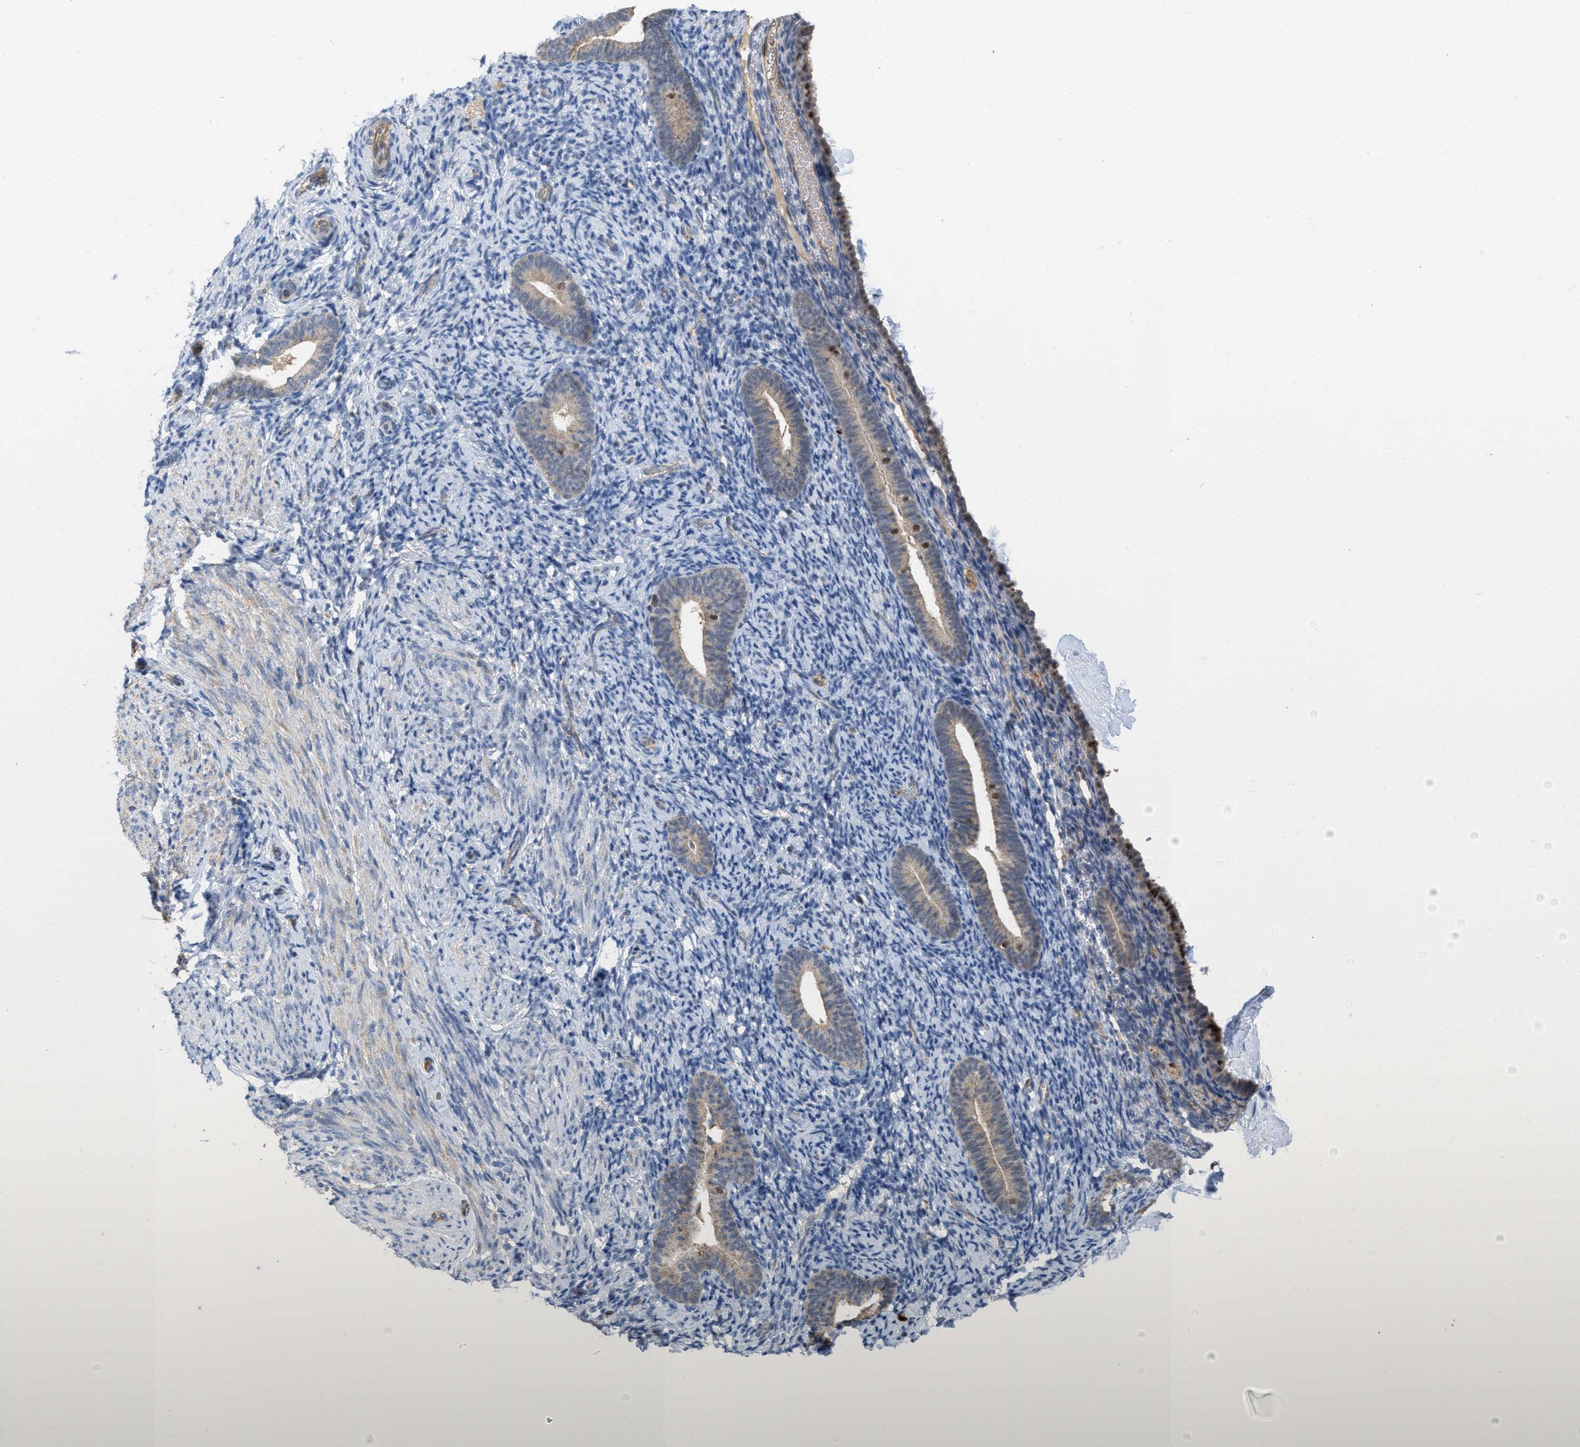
{"staining": {"intensity": "negative", "quantity": "none", "location": "none"}, "tissue": "endometrium", "cell_type": "Cells in endometrial stroma", "image_type": "normal", "snomed": [{"axis": "morphology", "description": "Normal tissue, NOS"}, {"axis": "topography", "description": "Endometrium"}], "caption": "A high-resolution photomicrograph shows immunohistochemistry (IHC) staining of benign endometrium, which shows no significant positivity in cells in endometrial stroma.", "gene": "NAPEPLD", "patient": {"sex": "female", "age": 51}}